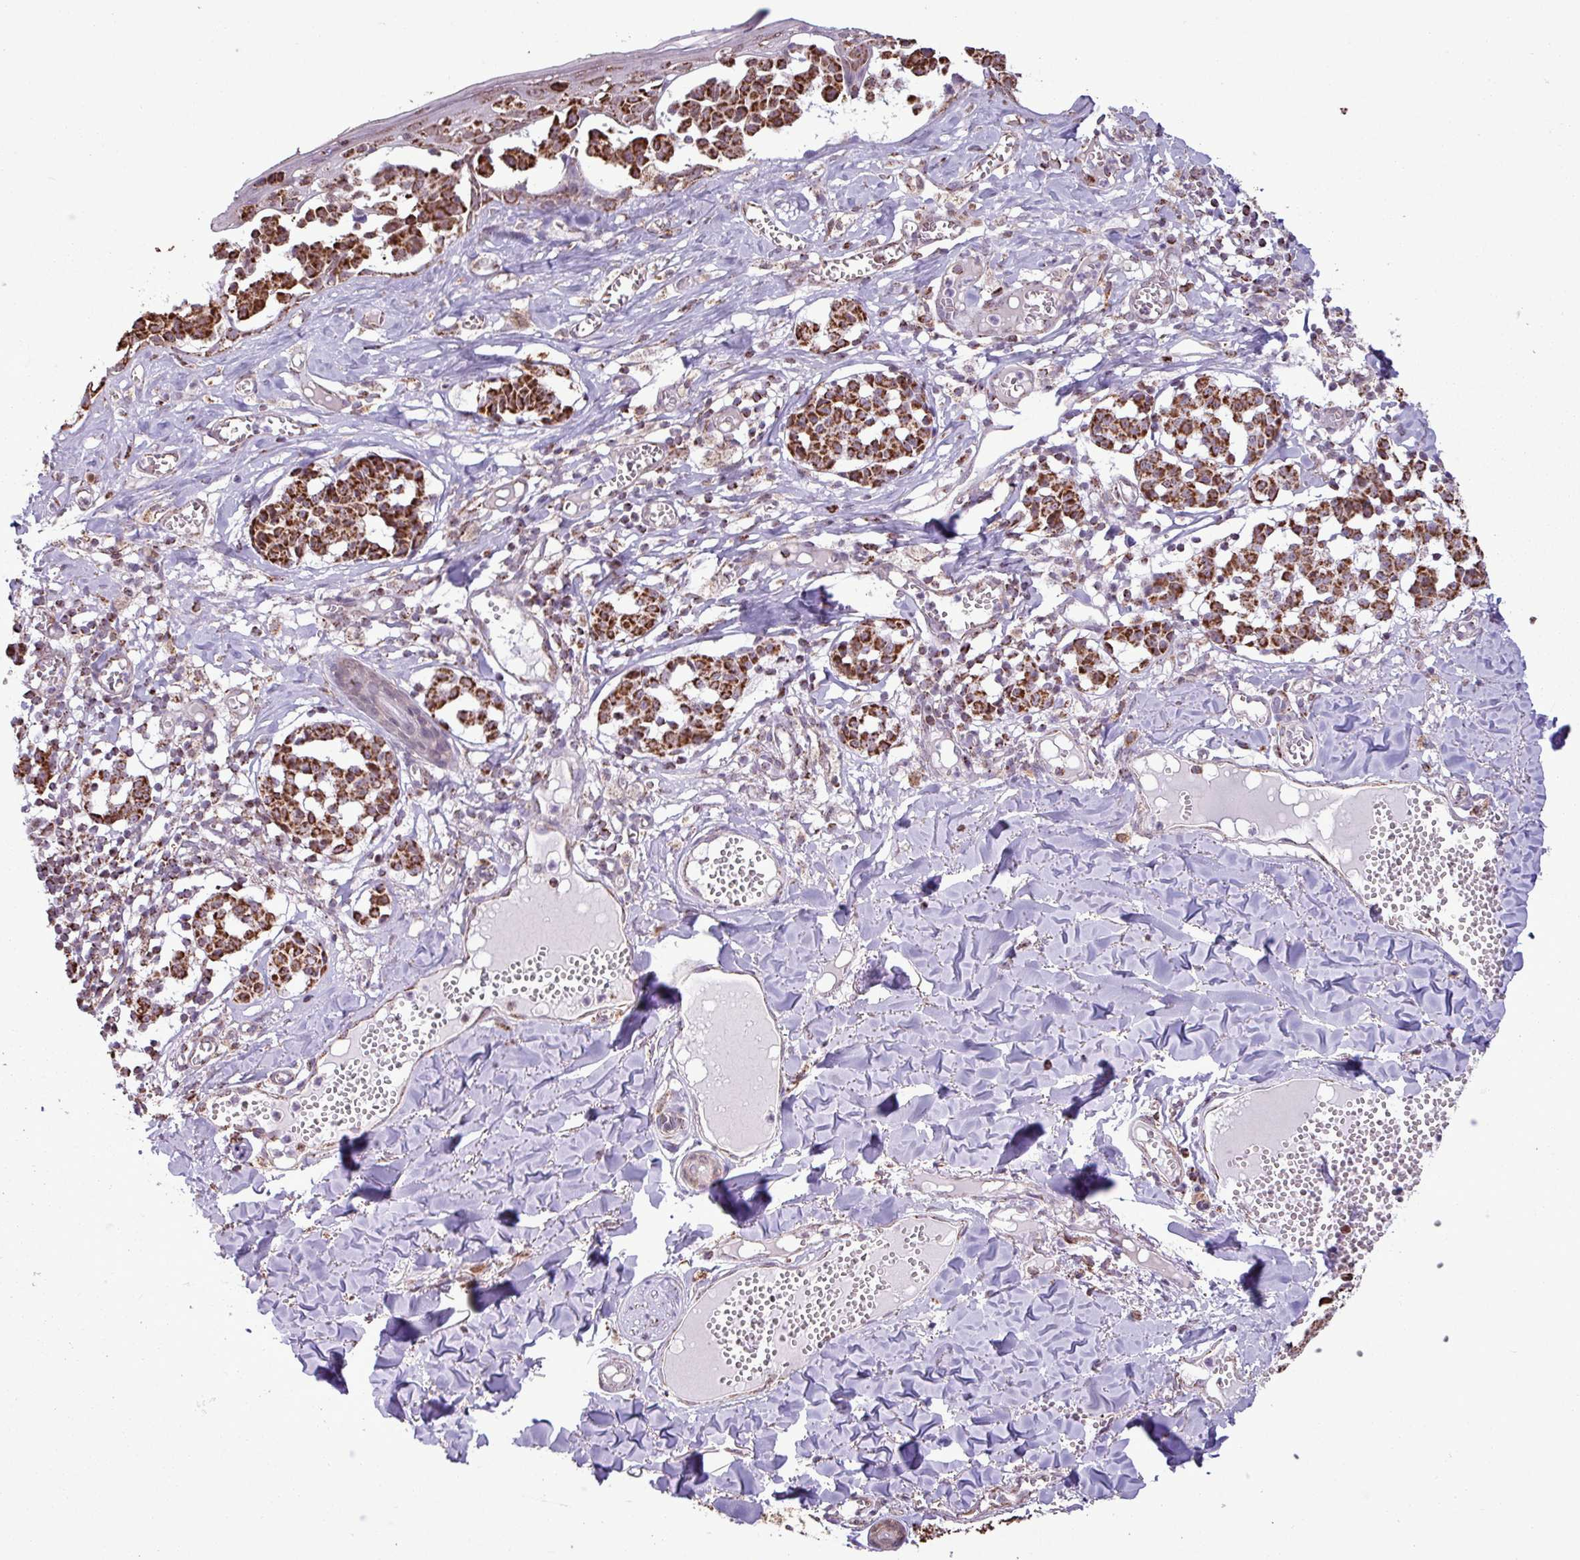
{"staining": {"intensity": "strong", "quantity": ">75%", "location": "cytoplasmic/membranous"}, "tissue": "melanoma", "cell_type": "Tumor cells", "image_type": "cancer", "snomed": [{"axis": "morphology", "description": "Malignant melanoma, NOS"}, {"axis": "topography", "description": "Skin"}], "caption": "This micrograph shows immunohistochemistry (IHC) staining of malignant melanoma, with high strong cytoplasmic/membranous expression in about >75% of tumor cells.", "gene": "ALG8", "patient": {"sex": "female", "age": 43}}